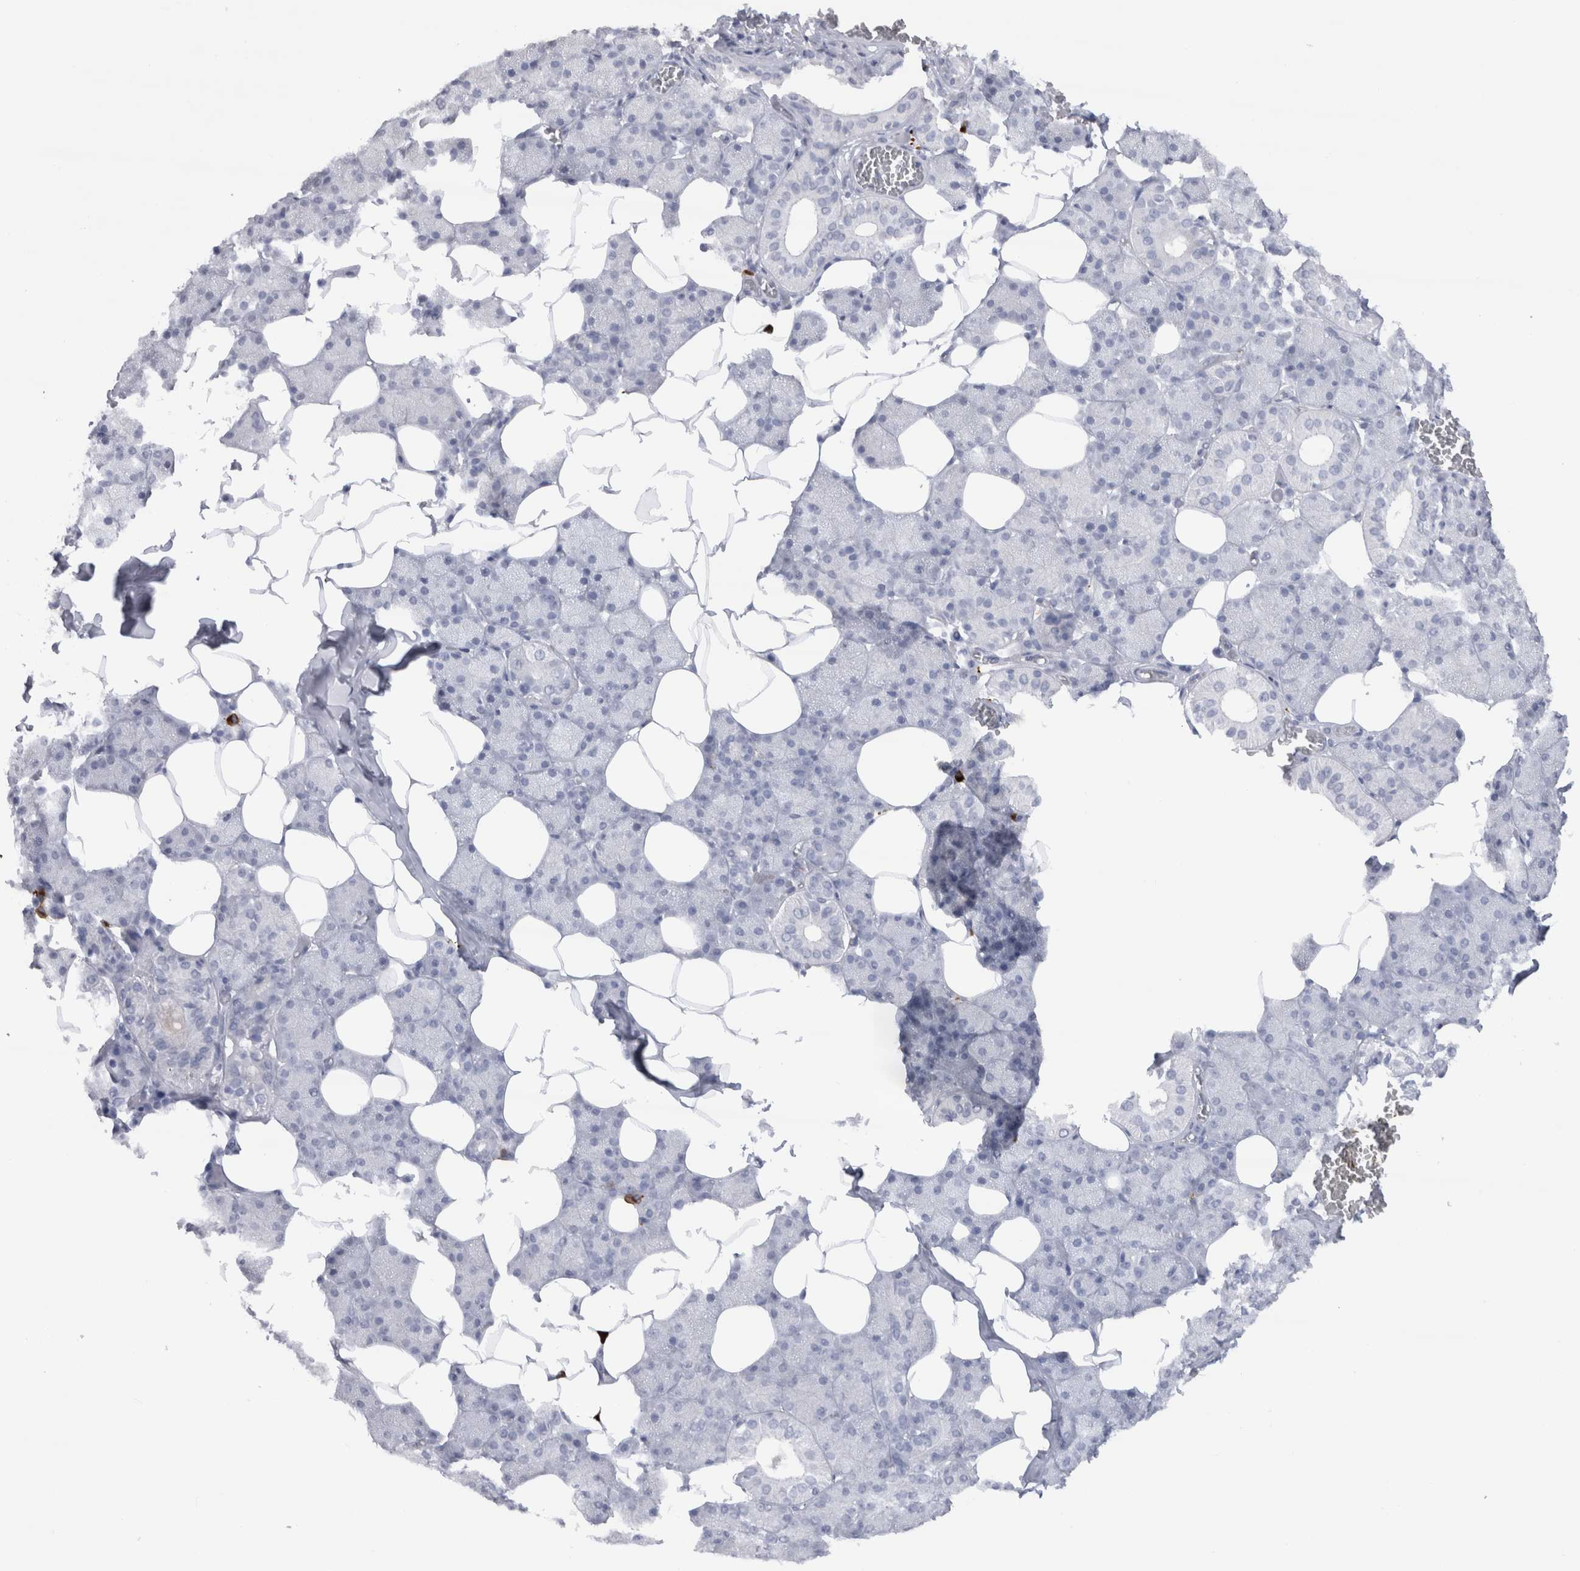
{"staining": {"intensity": "negative", "quantity": "none", "location": "none"}, "tissue": "salivary gland", "cell_type": "Glandular cells", "image_type": "normal", "snomed": [{"axis": "morphology", "description": "Normal tissue, NOS"}, {"axis": "topography", "description": "Salivary gland"}], "caption": "Immunohistochemistry micrograph of unremarkable human salivary gland stained for a protein (brown), which shows no positivity in glandular cells. (Immunohistochemistry (ihc), brightfield microscopy, high magnification).", "gene": "CDH17", "patient": {"sex": "female", "age": 33}}